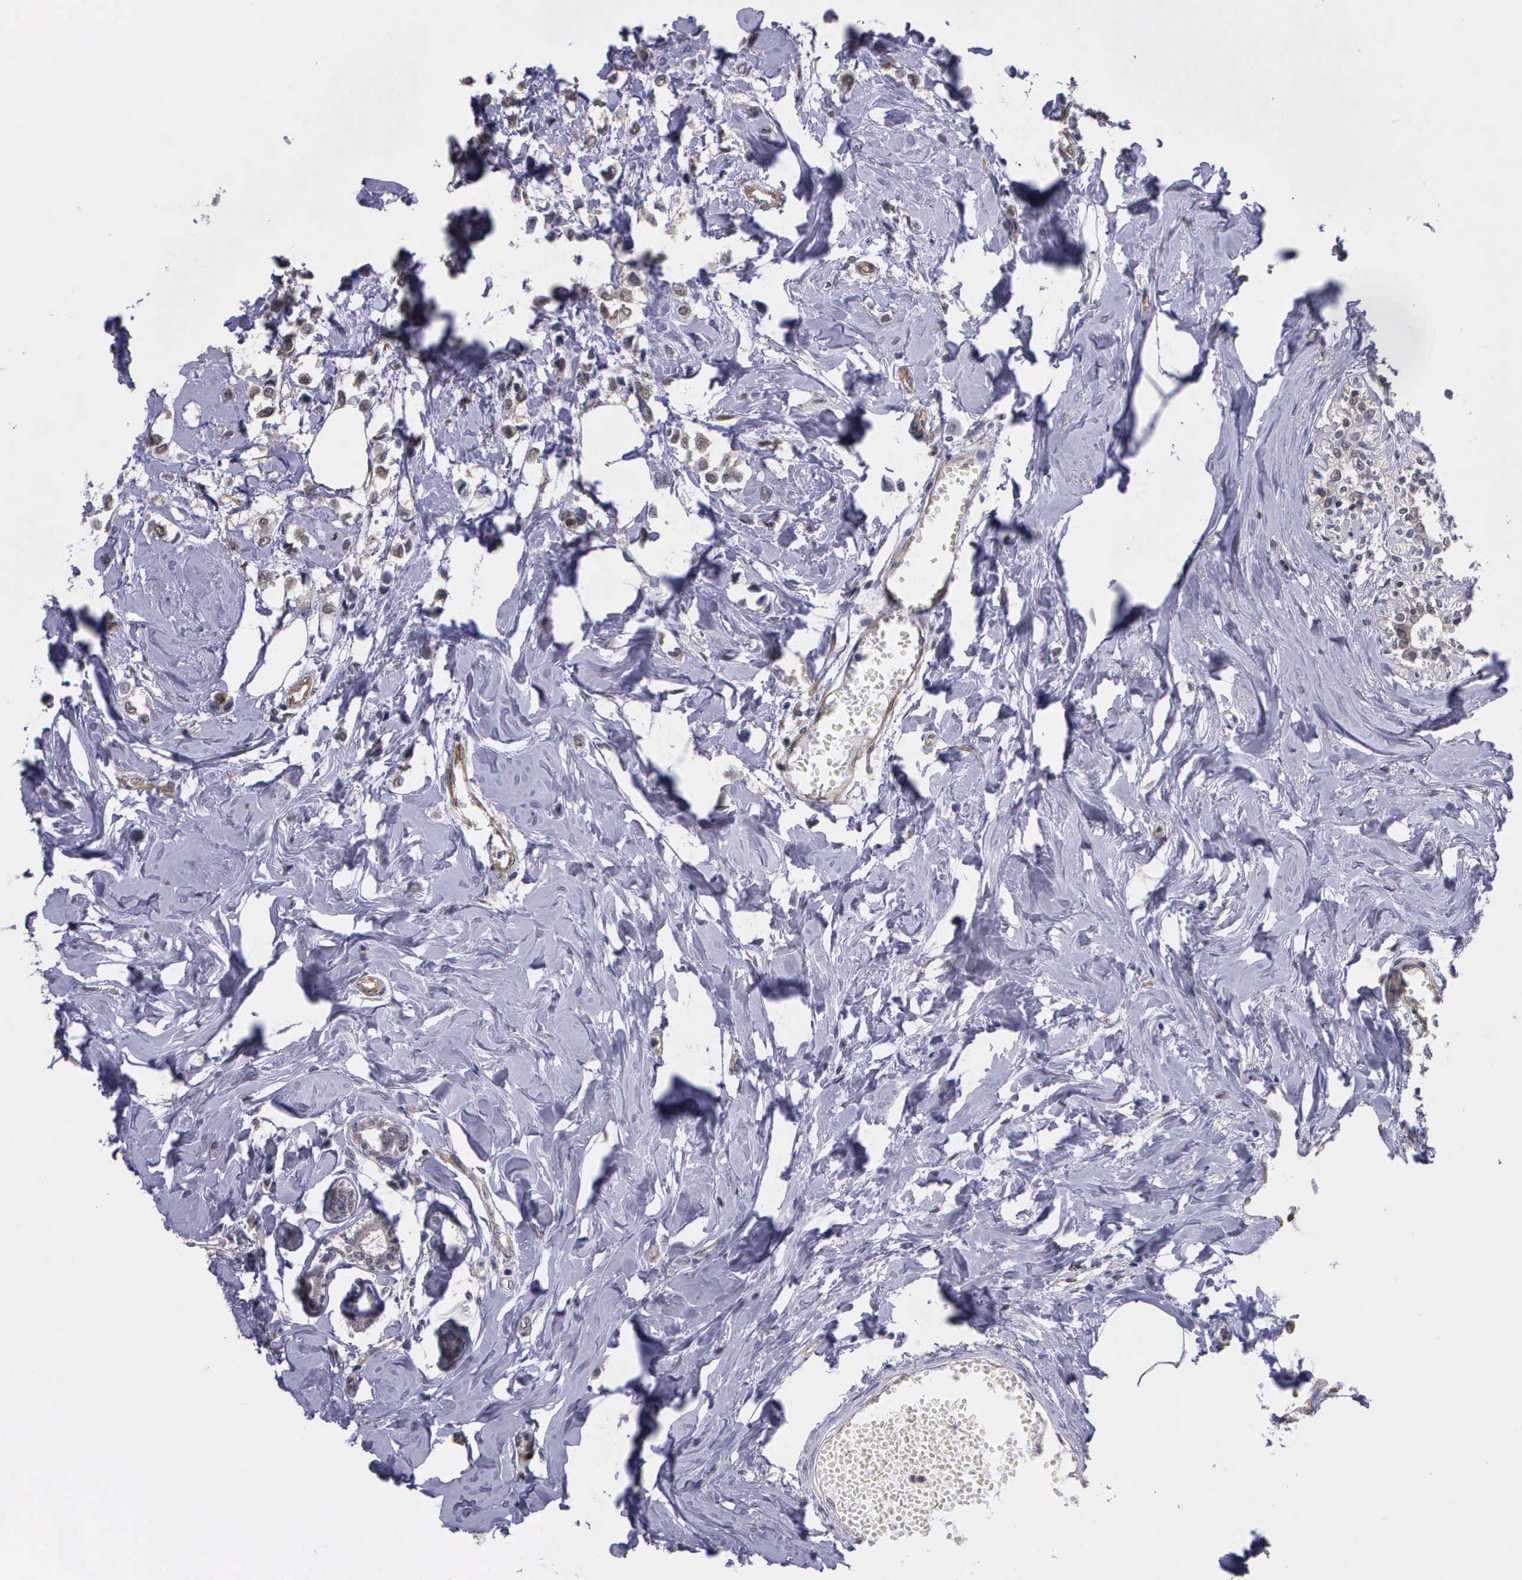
{"staining": {"intensity": "moderate", "quantity": ">75%", "location": "cytoplasmic/membranous"}, "tissue": "breast cancer", "cell_type": "Tumor cells", "image_type": "cancer", "snomed": [{"axis": "morphology", "description": "Lobular carcinoma"}, {"axis": "topography", "description": "Breast"}], "caption": "Immunohistochemical staining of breast cancer (lobular carcinoma) displays moderate cytoplasmic/membranous protein staining in about >75% of tumor cells.", "gene": "PSMC1", "patient": {"sex": "female", "age": 51}}